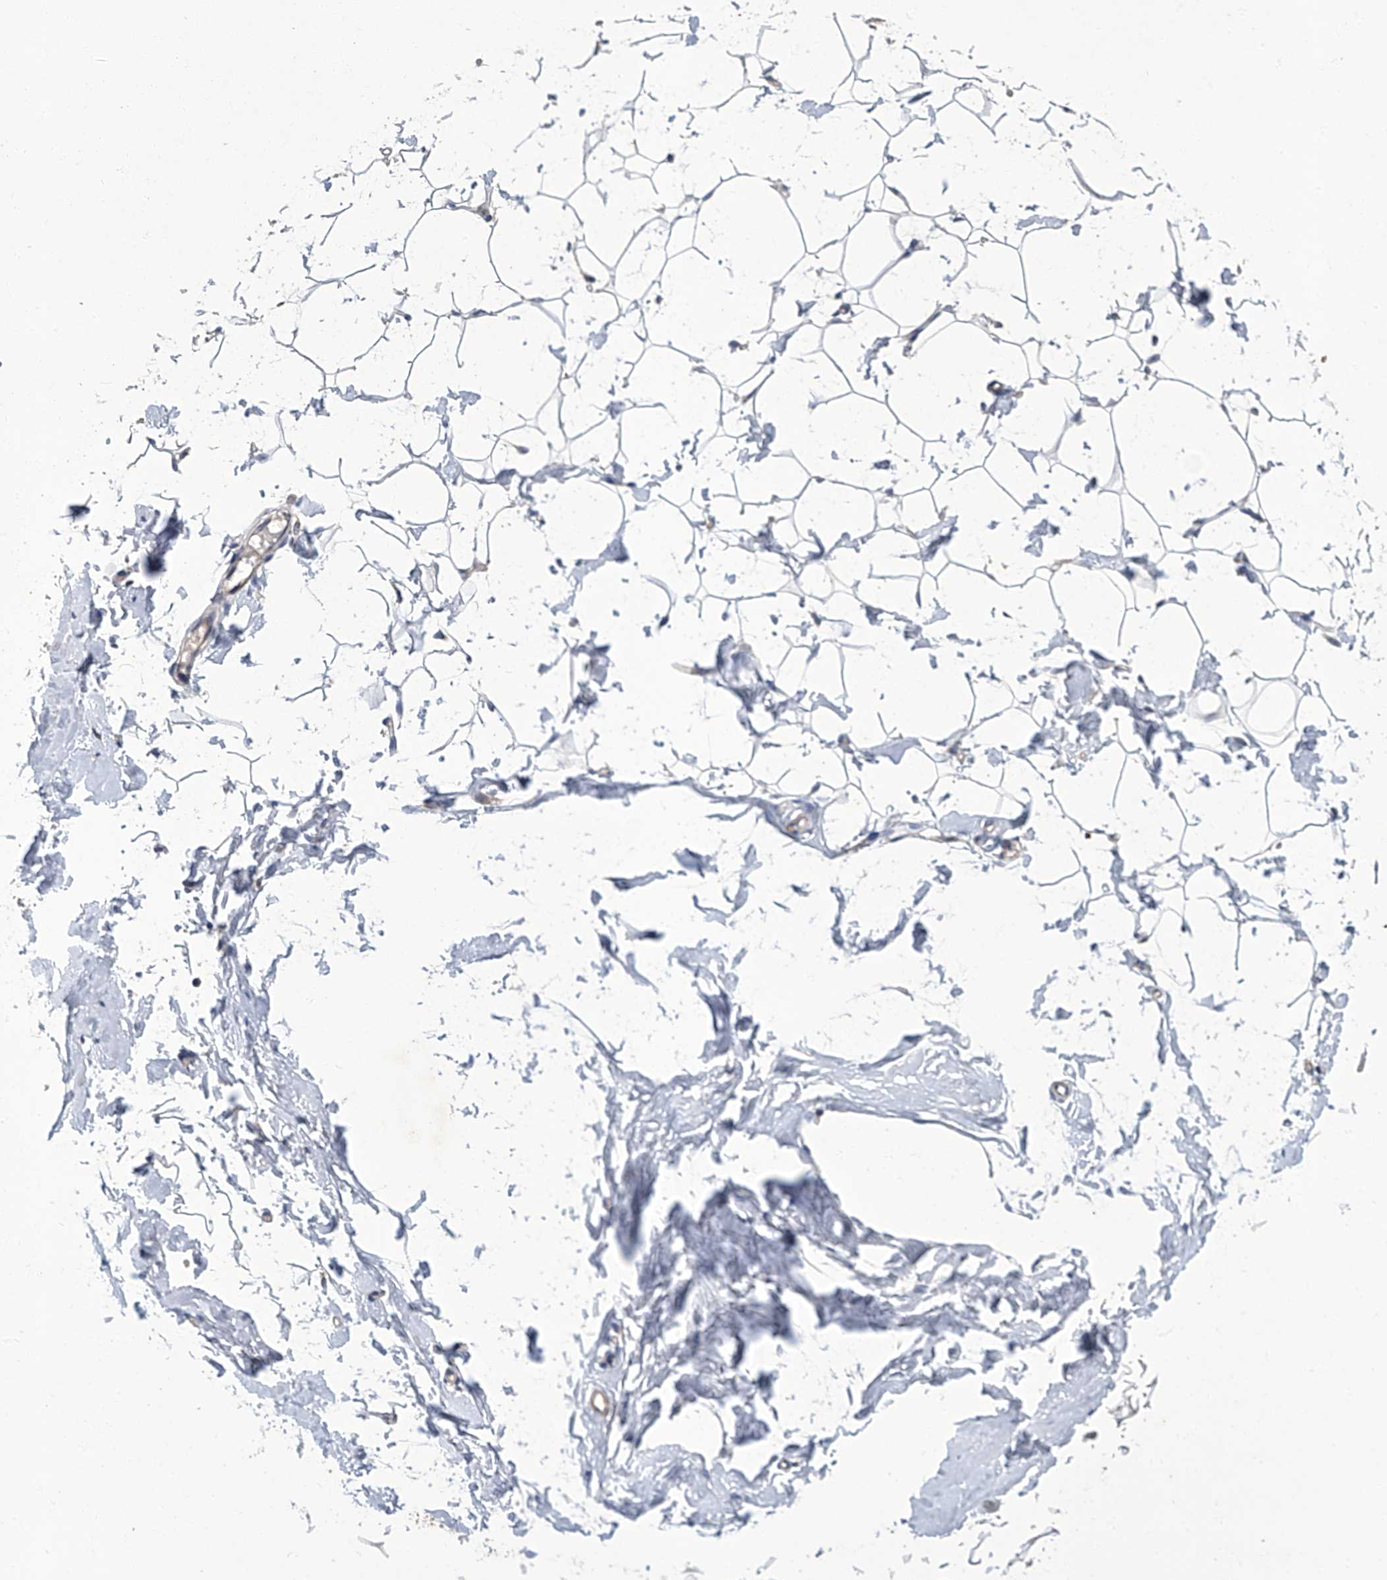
{"staining": {"intensity": "negative", "quantity": "none", "location": "none"}, "tissue": "adipose tissue", "cell_type": "Adipocytes", "image_type": "normal", "snomed": [{"axis": "morphology", "description": "Normal tissue, NOS"}, {"axis": "topography", "description": "Breast"}], "caption": "This is a histopathology image of immunohistochemistry (IHC) staining of normal adipose tissue, which shows no positivity in adipocytes. (Brightfield microscopy of DAB immunohistochemistry (IHC) at high magnification).", "gene": "TGFBR1", "patient": {"sex": "female", "age": 23}}